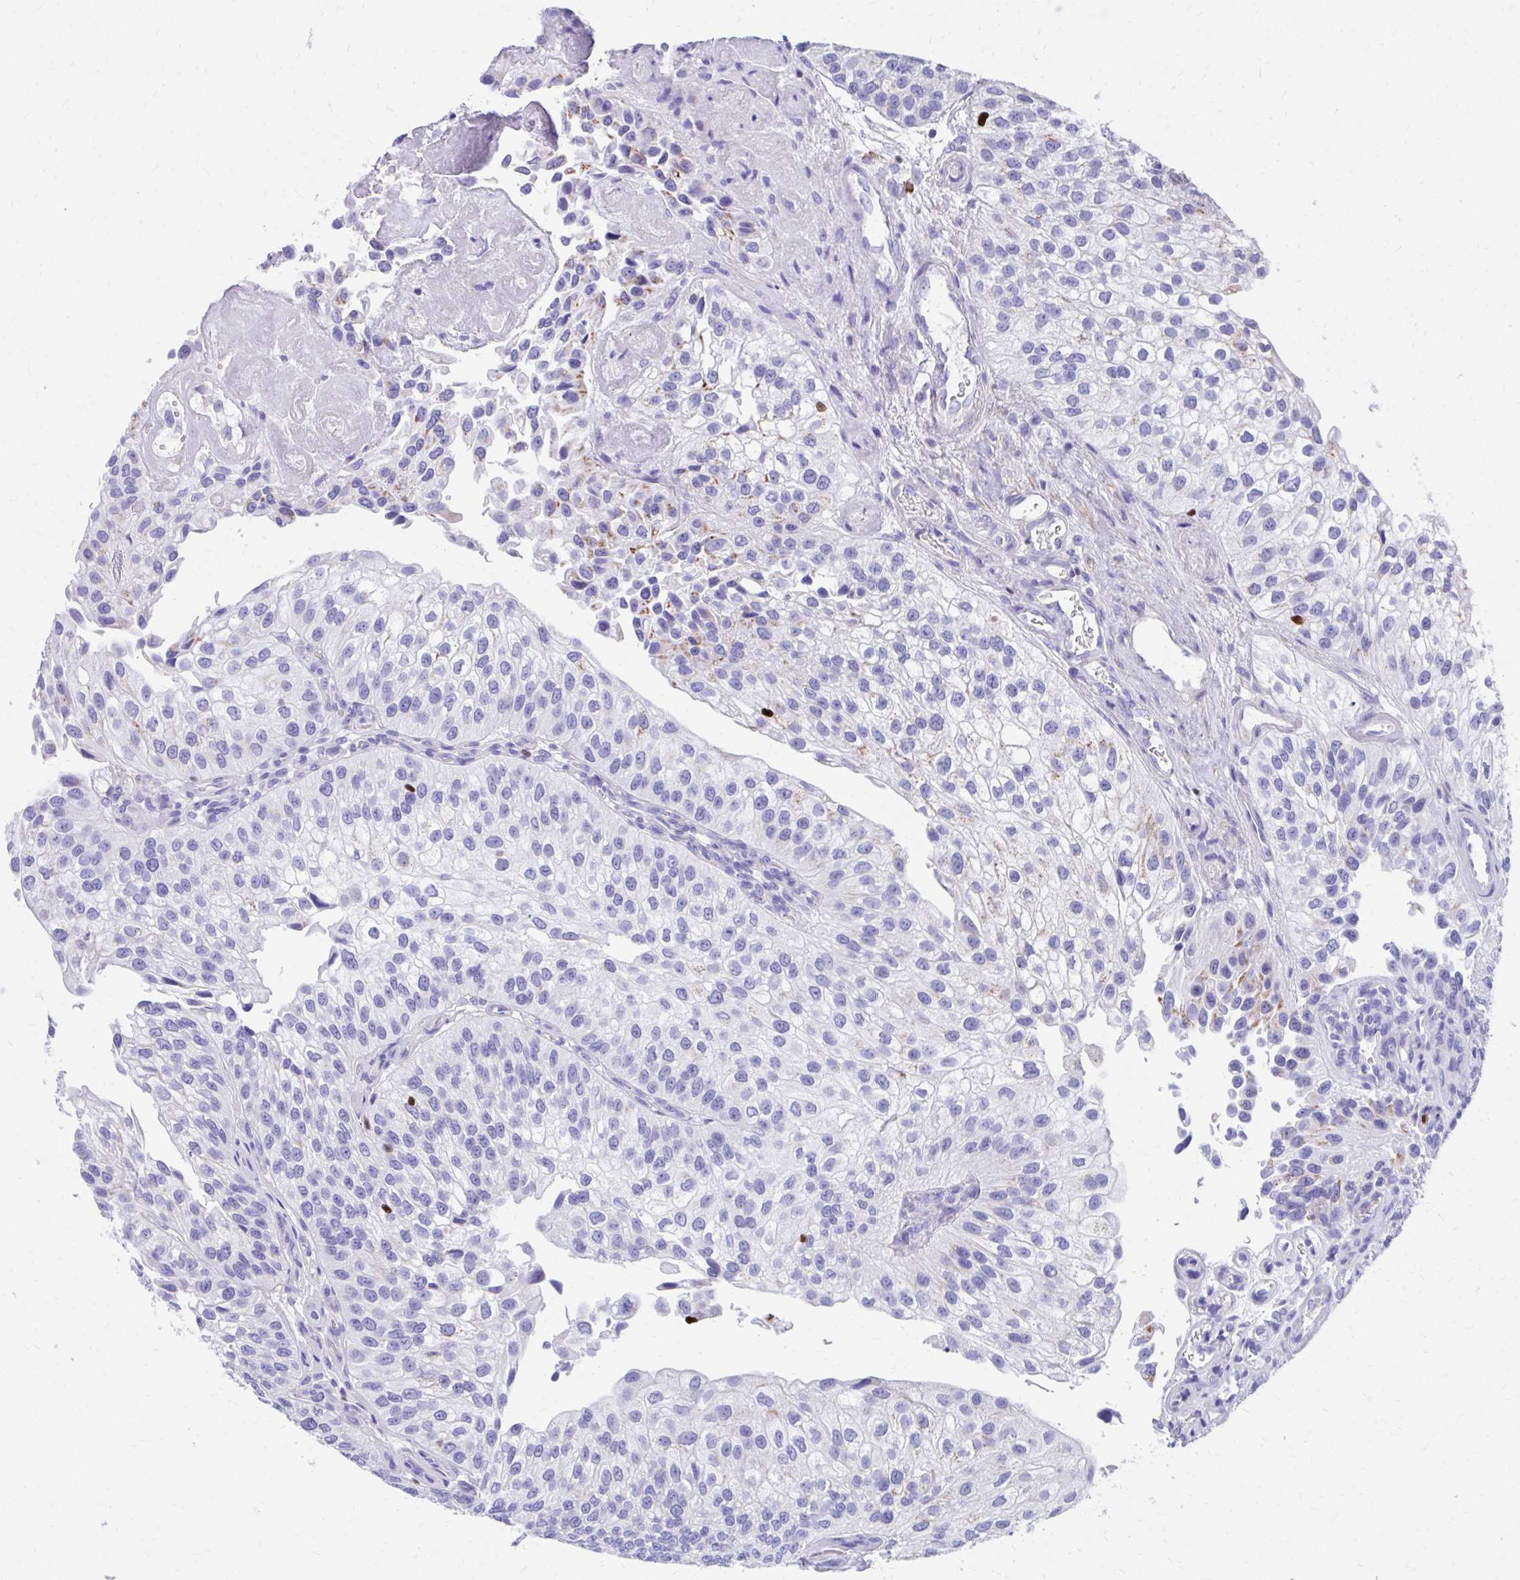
{"staining": {"intensity": "negative", "quantity": "none", "location": "none"}, "tissue": "urothelial cancer", "cell_type": "Tumor cells", "image_type": "cancer", "snomed": [{"axis": "morphology", "description": "Urothelial carcinoma, NOS"}, {"axis": "topography", "description": "Urinary bladder"}], "caption": "This is a photomicrograph of immunohistochemistry (IHC) staining of transitional cell carcinoma, which shows no expression in tumor cells. (Immunohistochemistry, brightfield microscopy, high magnification).", "gene": "RUNX3", "patient": {"sex": "male", "age": 87}}